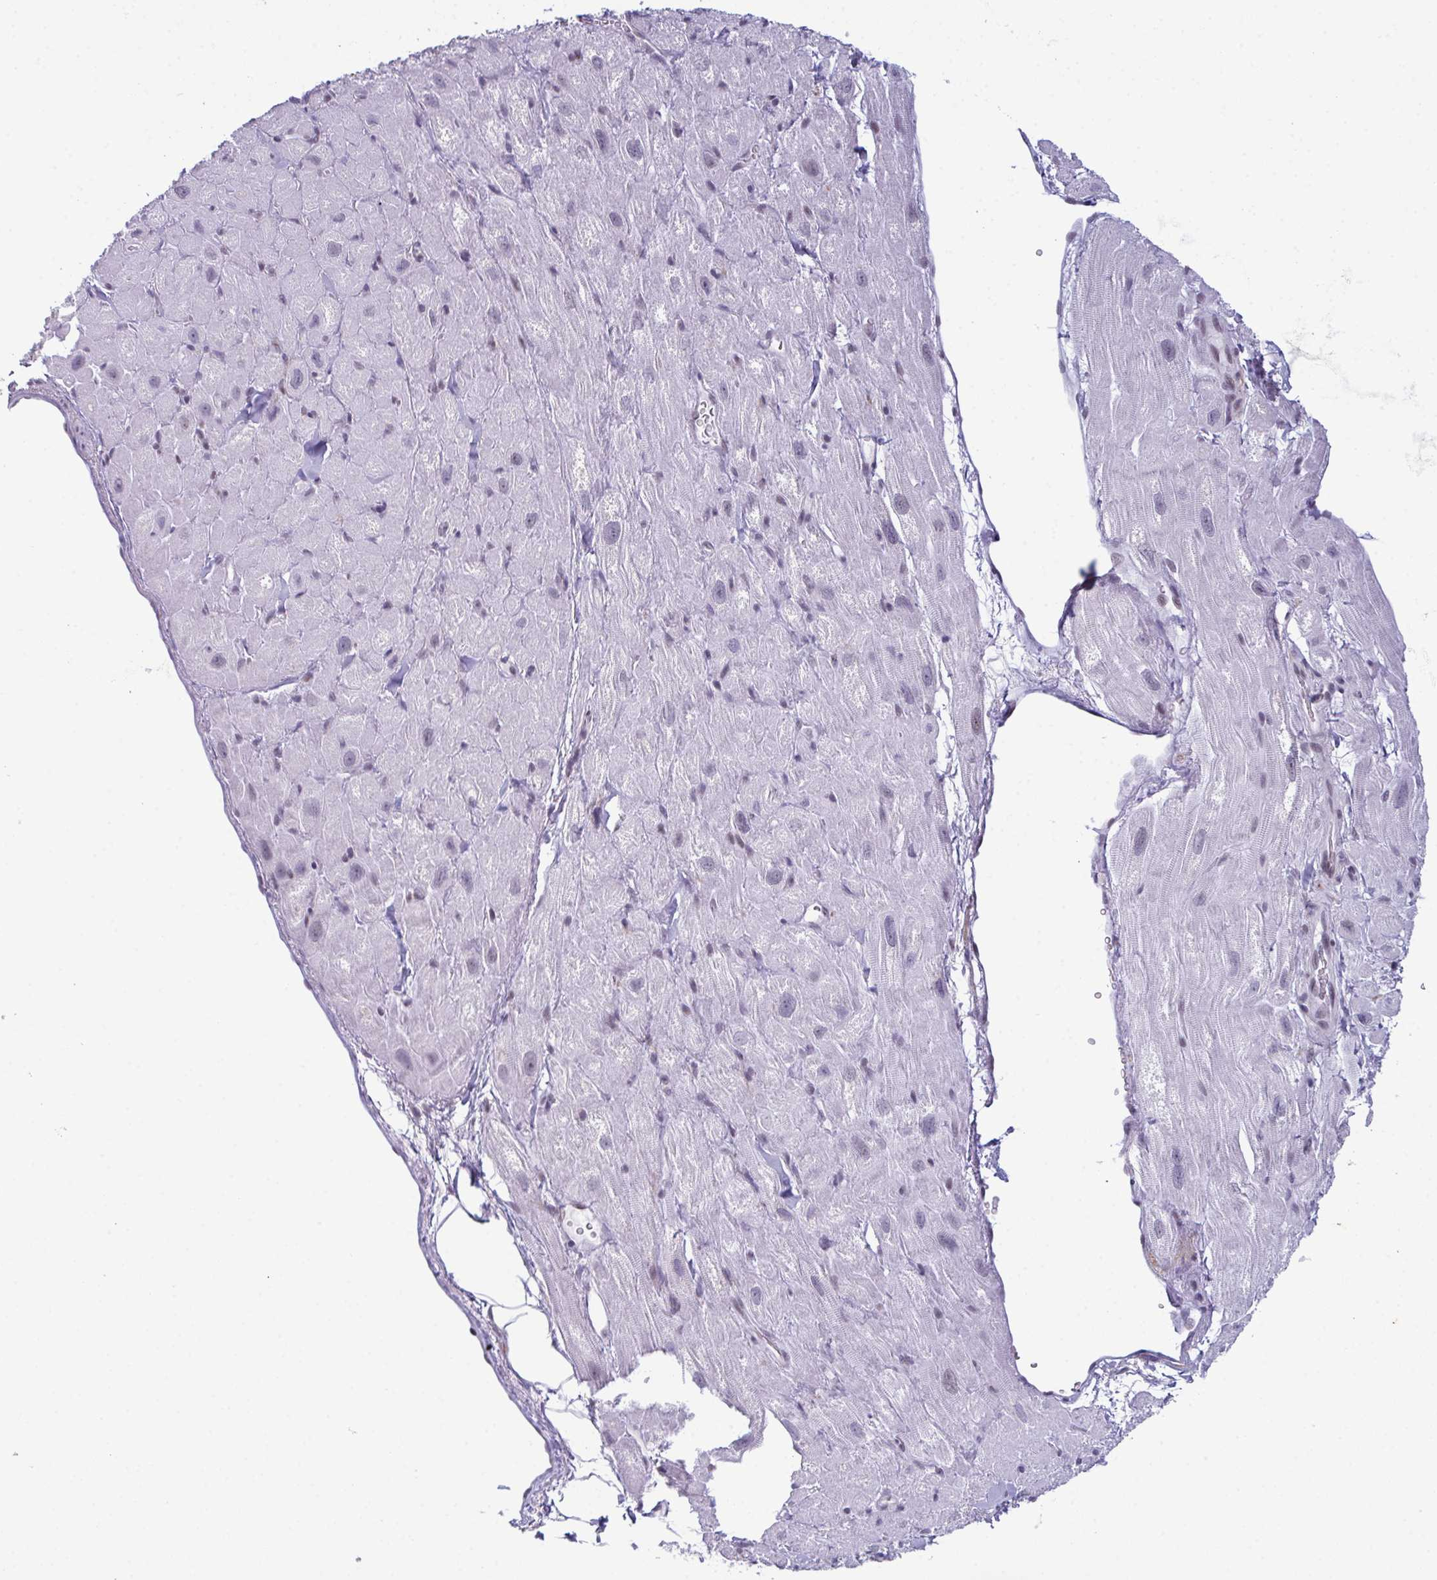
{"staining": {"intensity": "negative", "quantity": "none", "location": "none"}, "tissue": "heart muscle", "cell_type": "Cardiomyocytes", "image_type": "normal", "snomed": [{"axis": "morphology", "description": "Normal tissue, NOS"}, {"axis": "topography", "description": "Heart"}], "caption": "The immunohistochemistry (IHC) histopathology image has no significant expression in cardiomyocytes of heart muscle. (Stains: DAB immunohistochemistry (IHC) with hematoxylin counter stain, Microscopy: brightfield microscopy at high magnification).", "gene": "RBM7", "patient": {"sex": "female", "age": 62}}